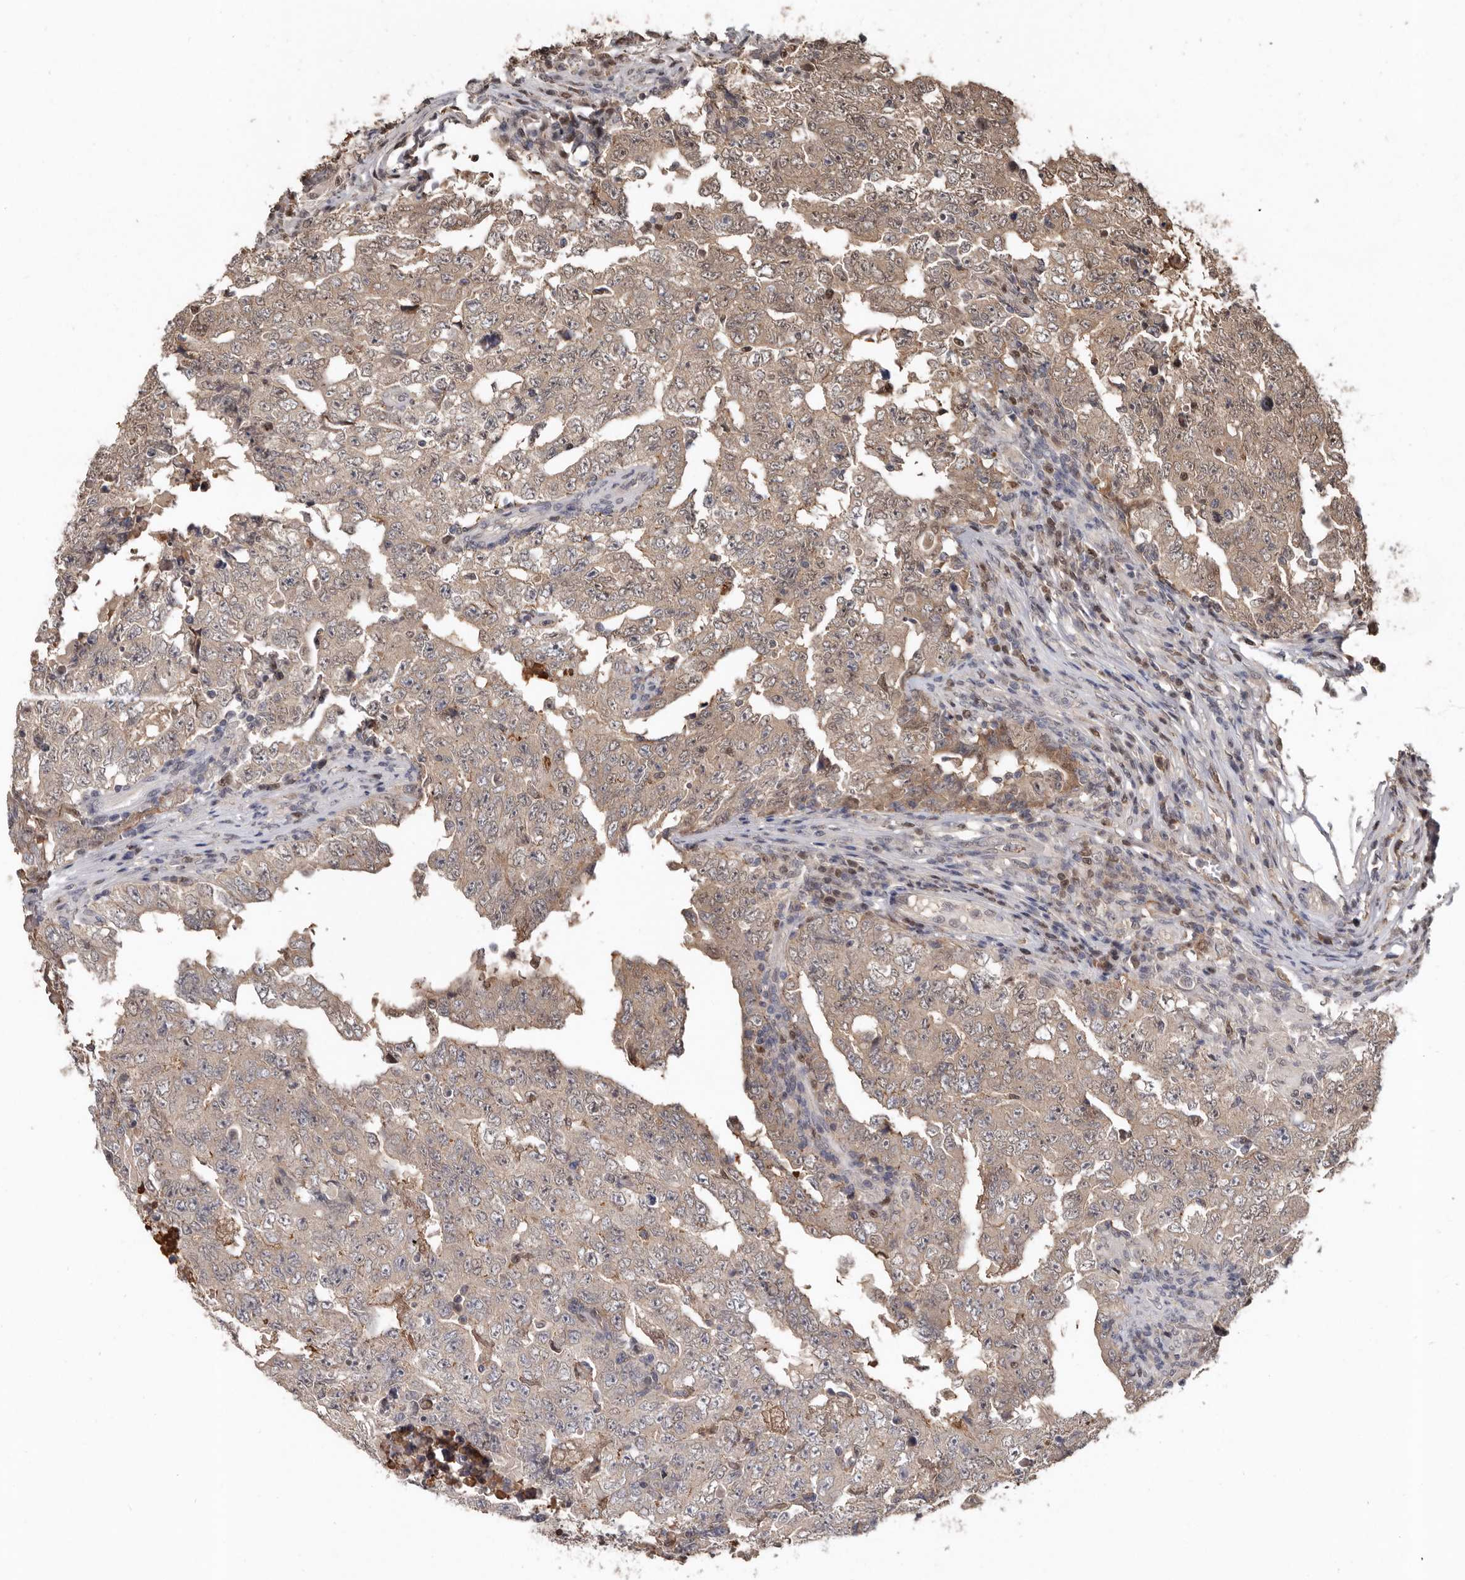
{"staining": {"intensity": "weak", "quantity": "25%-75%", "location": "cytoplasmic/membranous"}, "tissue": "testis cancer", "cell_type": "Tumor cells", "image_type": "cancer", "snomed": [{"axis": "morphology", "description": "Carcinoma, Embryonal, NOS"}, {"axis": "topography", "description": "Testis"}], "caption": "High-magnification brightfield microscopy of embryonal carcinoma (testis) stained with DAB (3,3'-diaminobenzidine) (brown) and counterstained with hematoxylin (blue). tumor cells exhibit weak cytoplasmic/membranous expression is seen in approximately25%-75% of cells.", "gene": "LRGUK", "patient": {"sex": "male", "age": 26}}